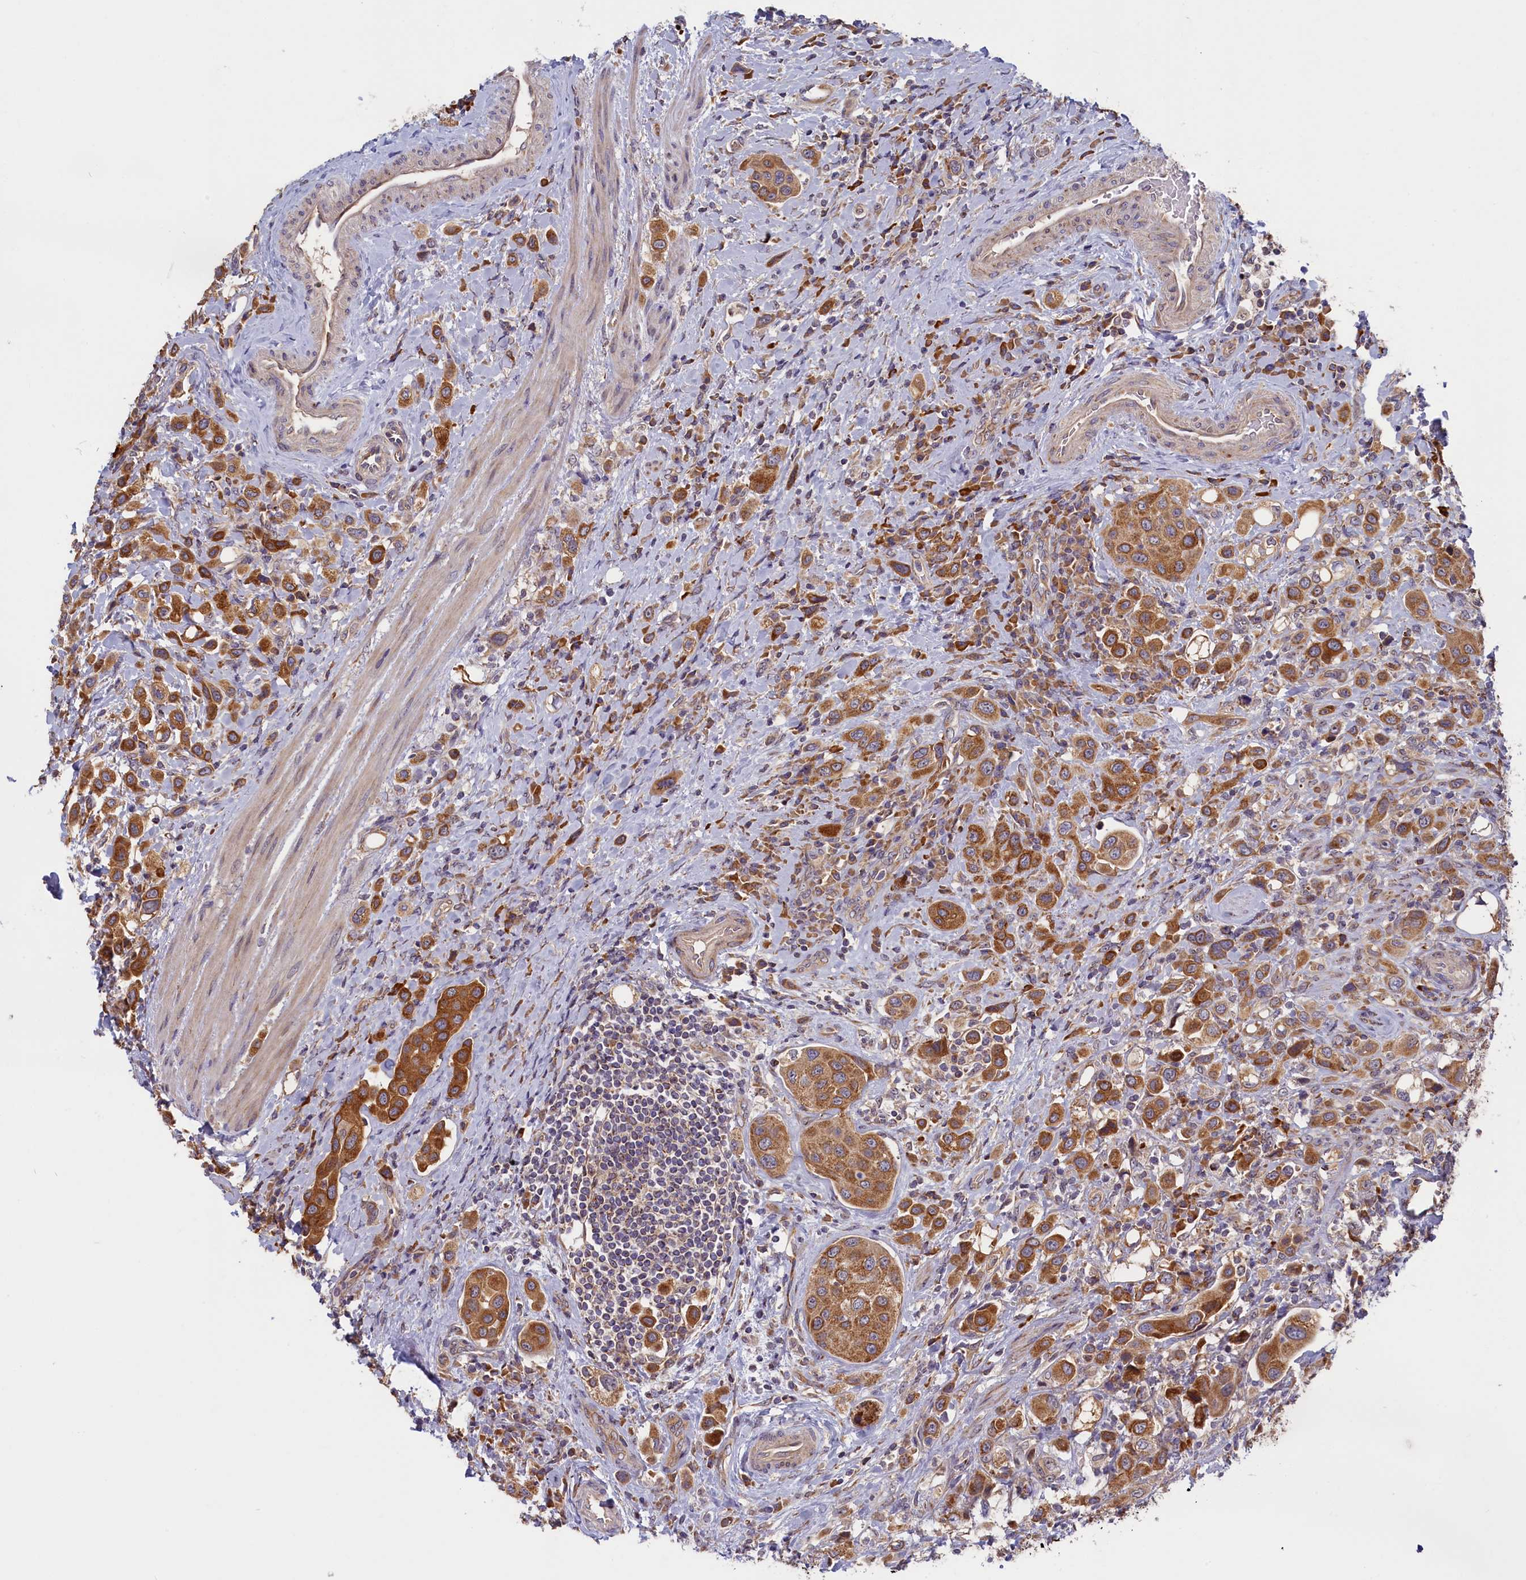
{"staining": {"intensity": "strong", "quantity": ">75%", "location": "cytoplasmic/membranous"}, "tissue": "urothelial cancer", "cell_type": "Tumor cells", "image_type": "cancer", "snomed": [{"axis": "morphology", "description": "Urothelial carcinoma, High grade"}, {"axis": "topography", "description": "Urinary bladder"}], "caption": "There is high levels of strong cytoplasmic/membranous positivity in tumor cells of urothelial cancer, as demonstrated by immunohistochemical staining (brown color).", "gene": "CEP44", "patient": {"sex": "male", "age": 50}}